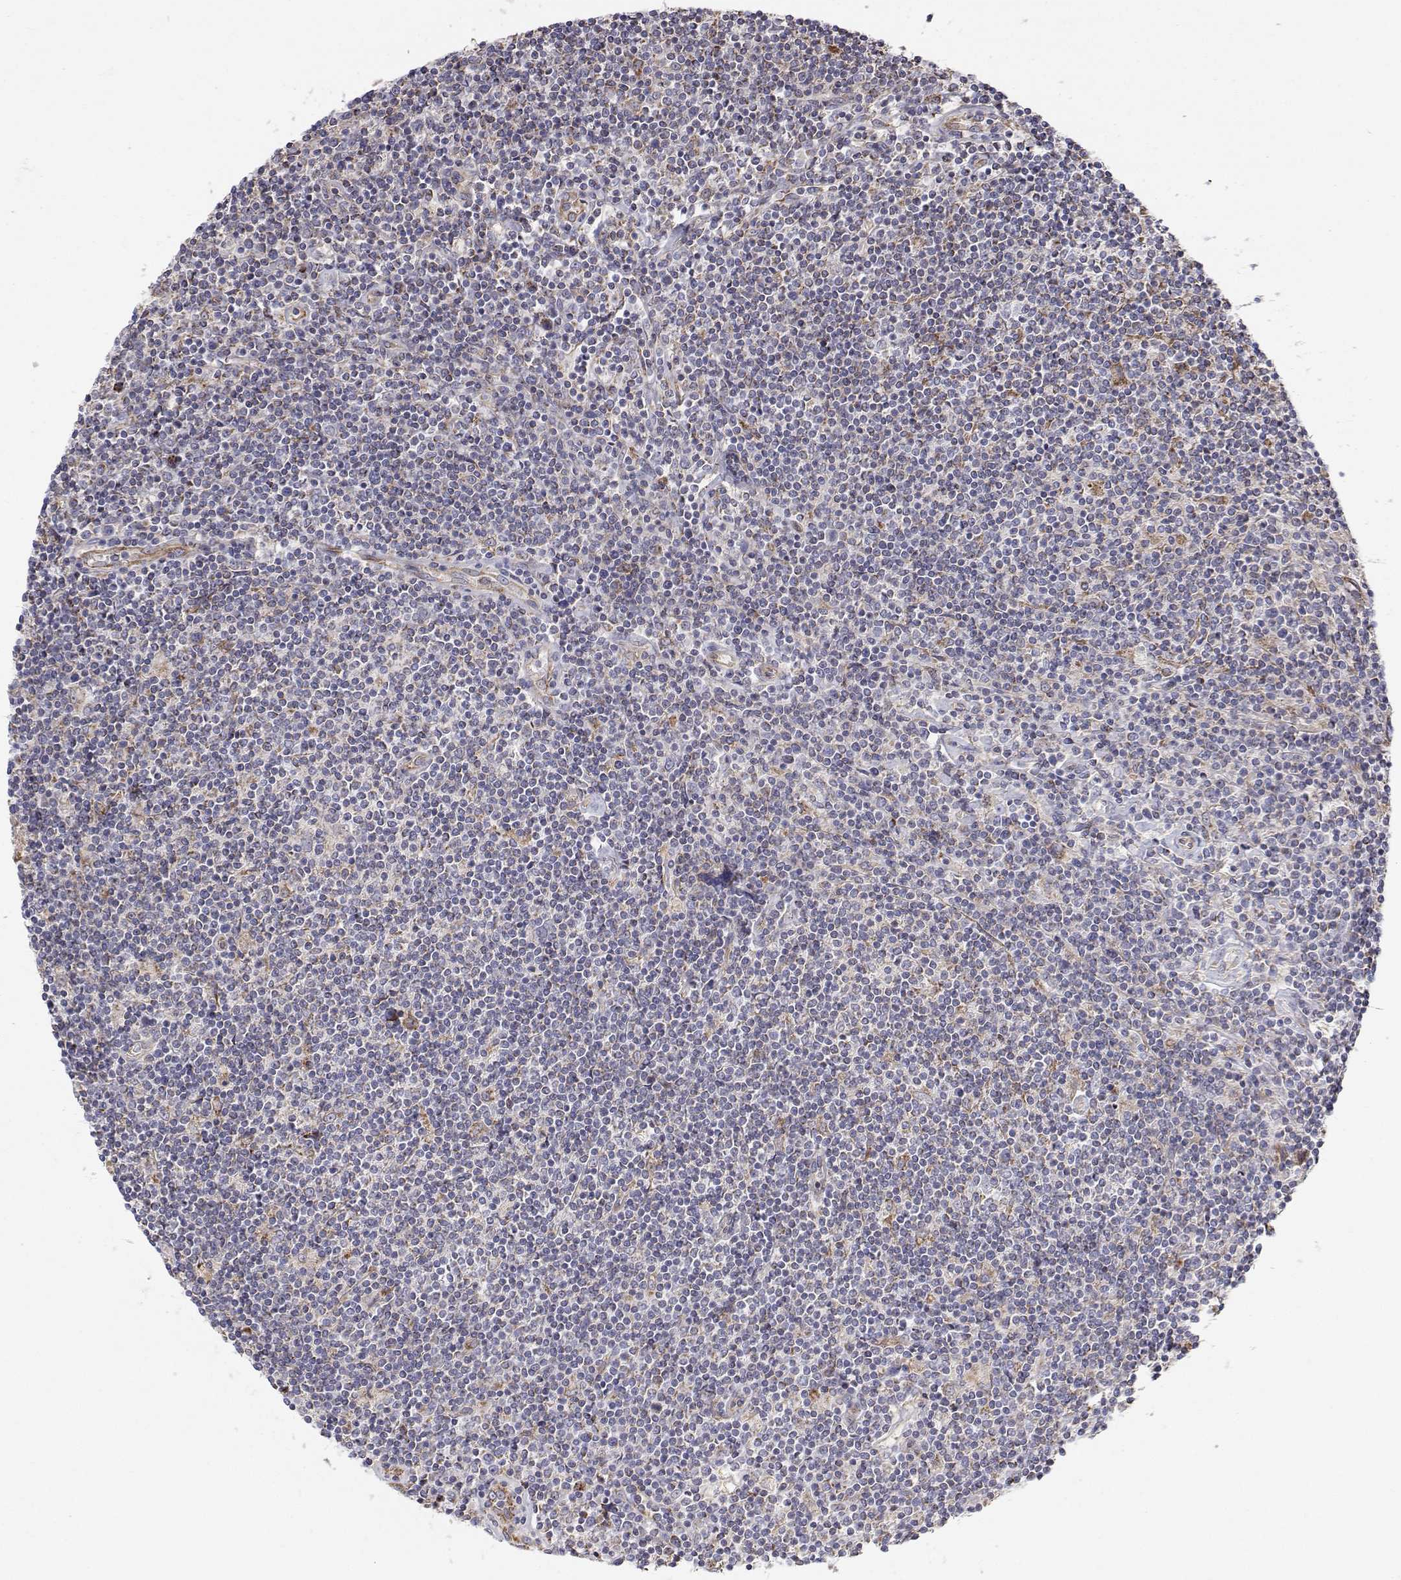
{"staining": {"intensity": "weak", "quantity": "25%-75%", "location": "cytoplasmic/membranous"}, "tissue": "lymphoma", "cell_type": "Tumor cells", "image_type": "cancer", "snomed": [{"axis": "morphology", "description": "Hodgkin's disease, NOS"}, {"axis": "topography", "description": "Lymph node"}], "caption": "Hodgkin's disease stained with a brown dye demonstrates weak cytoplasmic/membranous positive expression in approximately 25%-75% of tumor cells.", "gene": "SPICE1", "patient": {"sex": "male", "age": 40}}